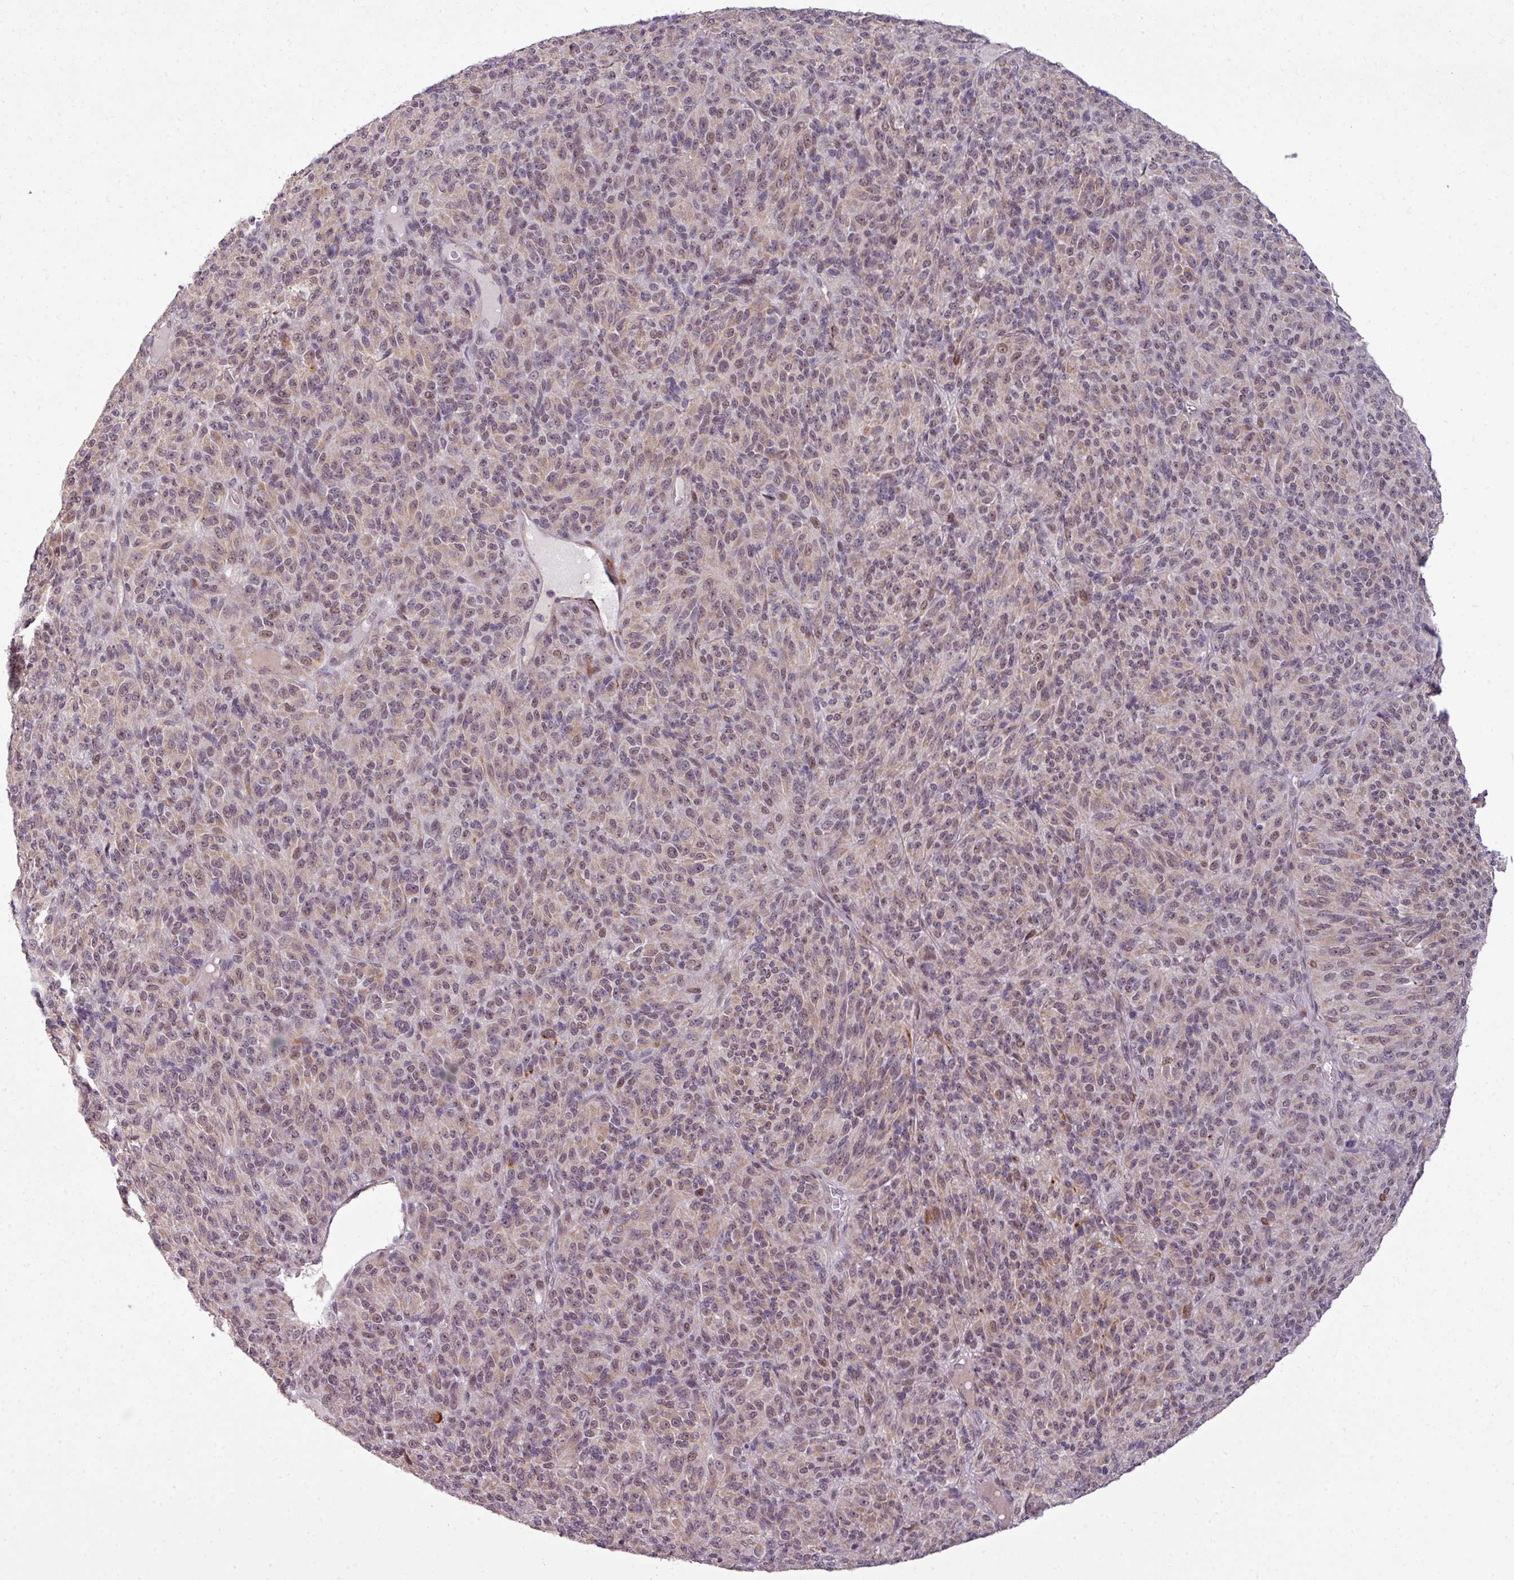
{"staining": {"intensity": "weak", "quantity": ">75%", "location": "cytoplasmic/membranous,nuclear"}, "tissue": "melanoma", "cell_type": "Tumor cells", "image_type": "cancer", "snomed": [{"axis": "morphology", "description": "Malignant melanoma, Metastatic site"}, {"axis": "topography", "description": "Brain"}], "caption": "A histopathology image showing weak cytoplasmic/membranous and nuclear expression in approximately >75% of tumor cells in melanoma, as visualized by brown immunohistochemical staining.", "gene": "ZC2HC1C", "patient": {"sex": "female", "age": 56}}